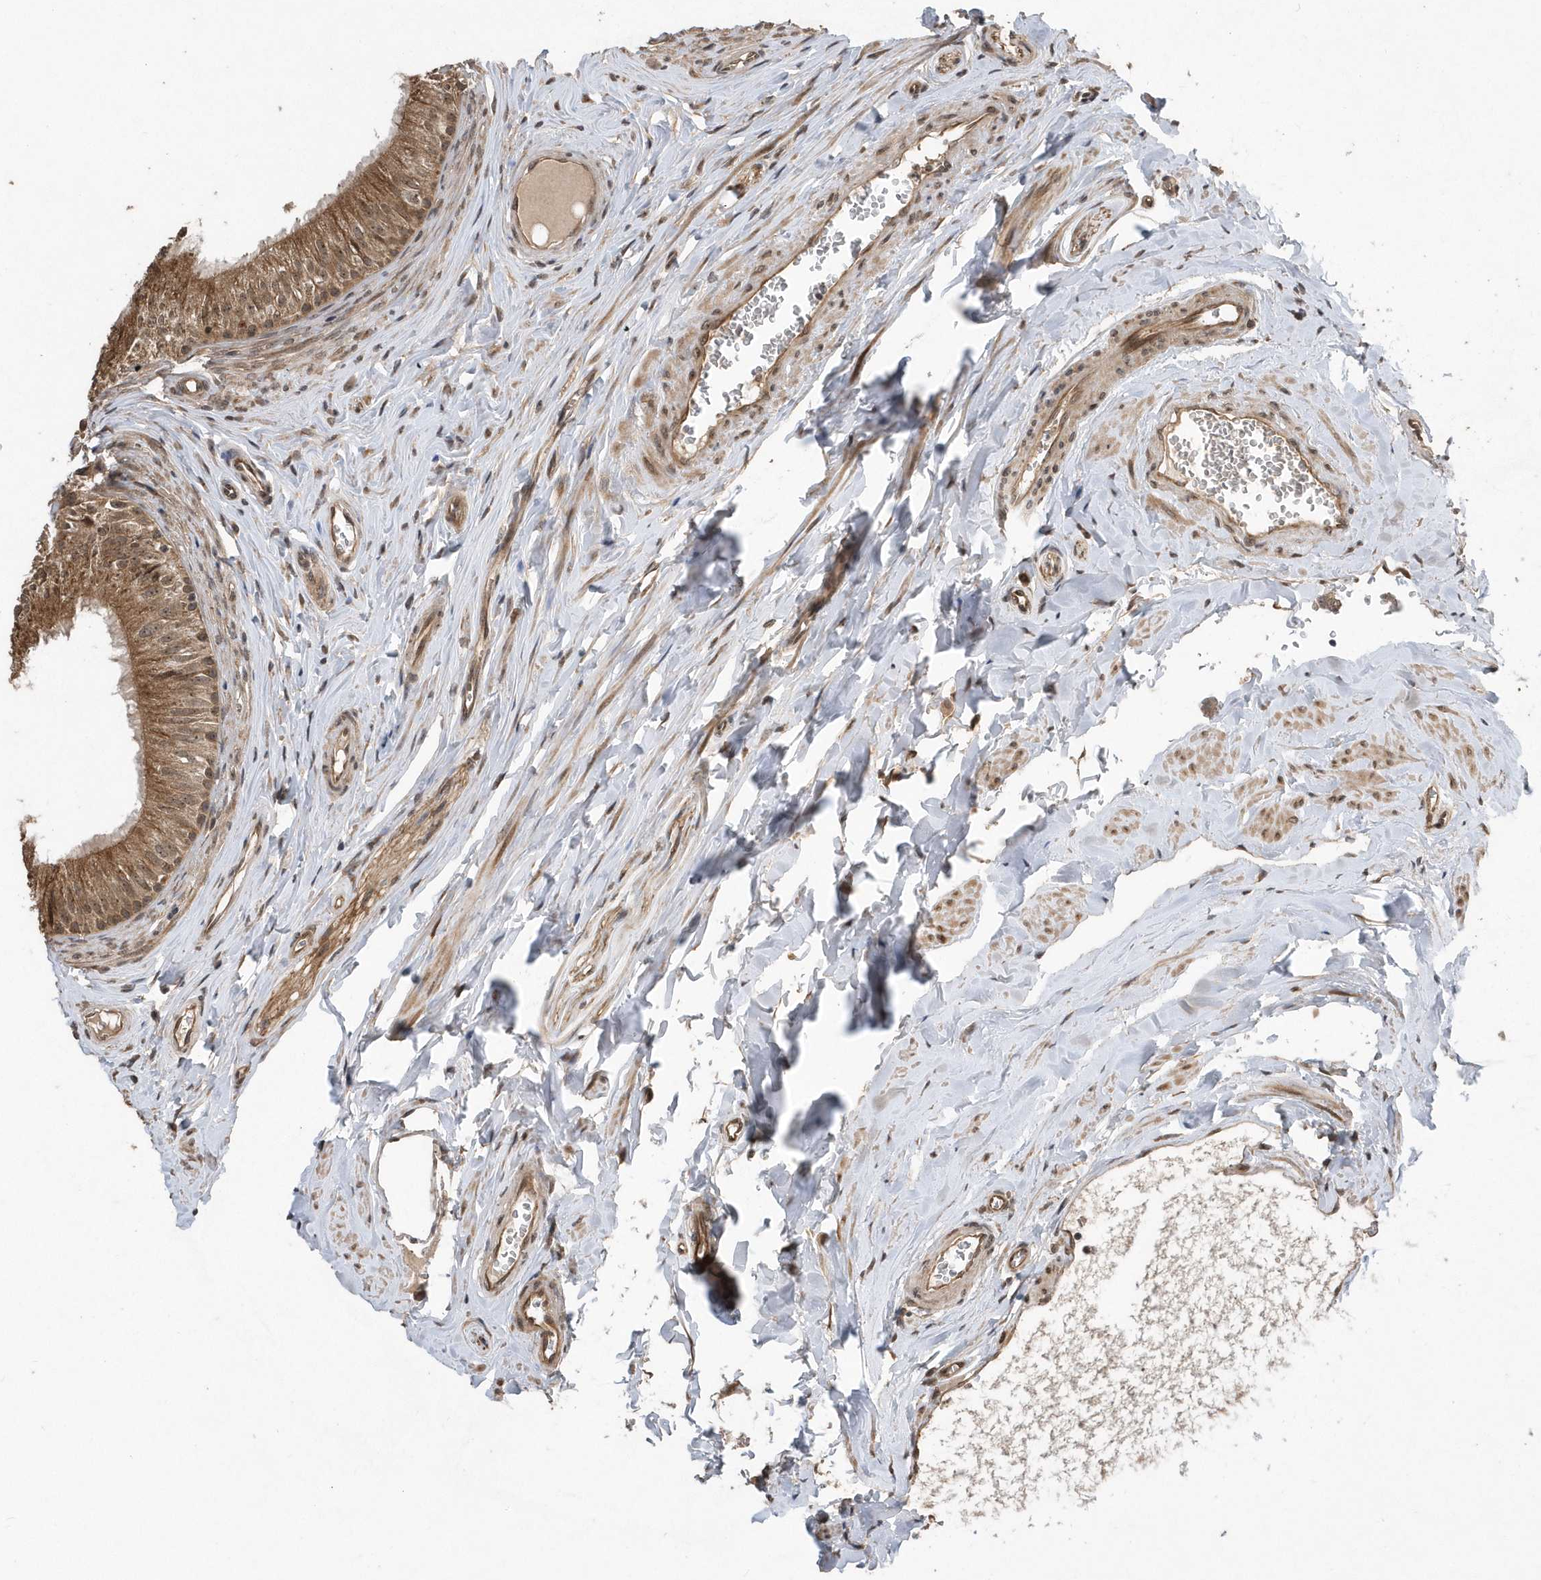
{"staining": {"intensity": "moderate", "quantity": ">75%", "location": "cytoplasmic/membranous"}, "tissue": "epididymis", "cell_type": "Glandular cells", "image_type": "normal", "snomed": [{"axis": "morphology", "description": "Normal tissue, NOS"}, {"axis": "topography", "description": "Epididymis"}], "caption": "The micrograph shows immunohistochemical staining of benign epididymis. There is moderate cytoplasmic/membranous positivity is seen in about >75% of glandular cells.", "gene": "WASHC5", "patient": {"sex": "male", "age": 46}}